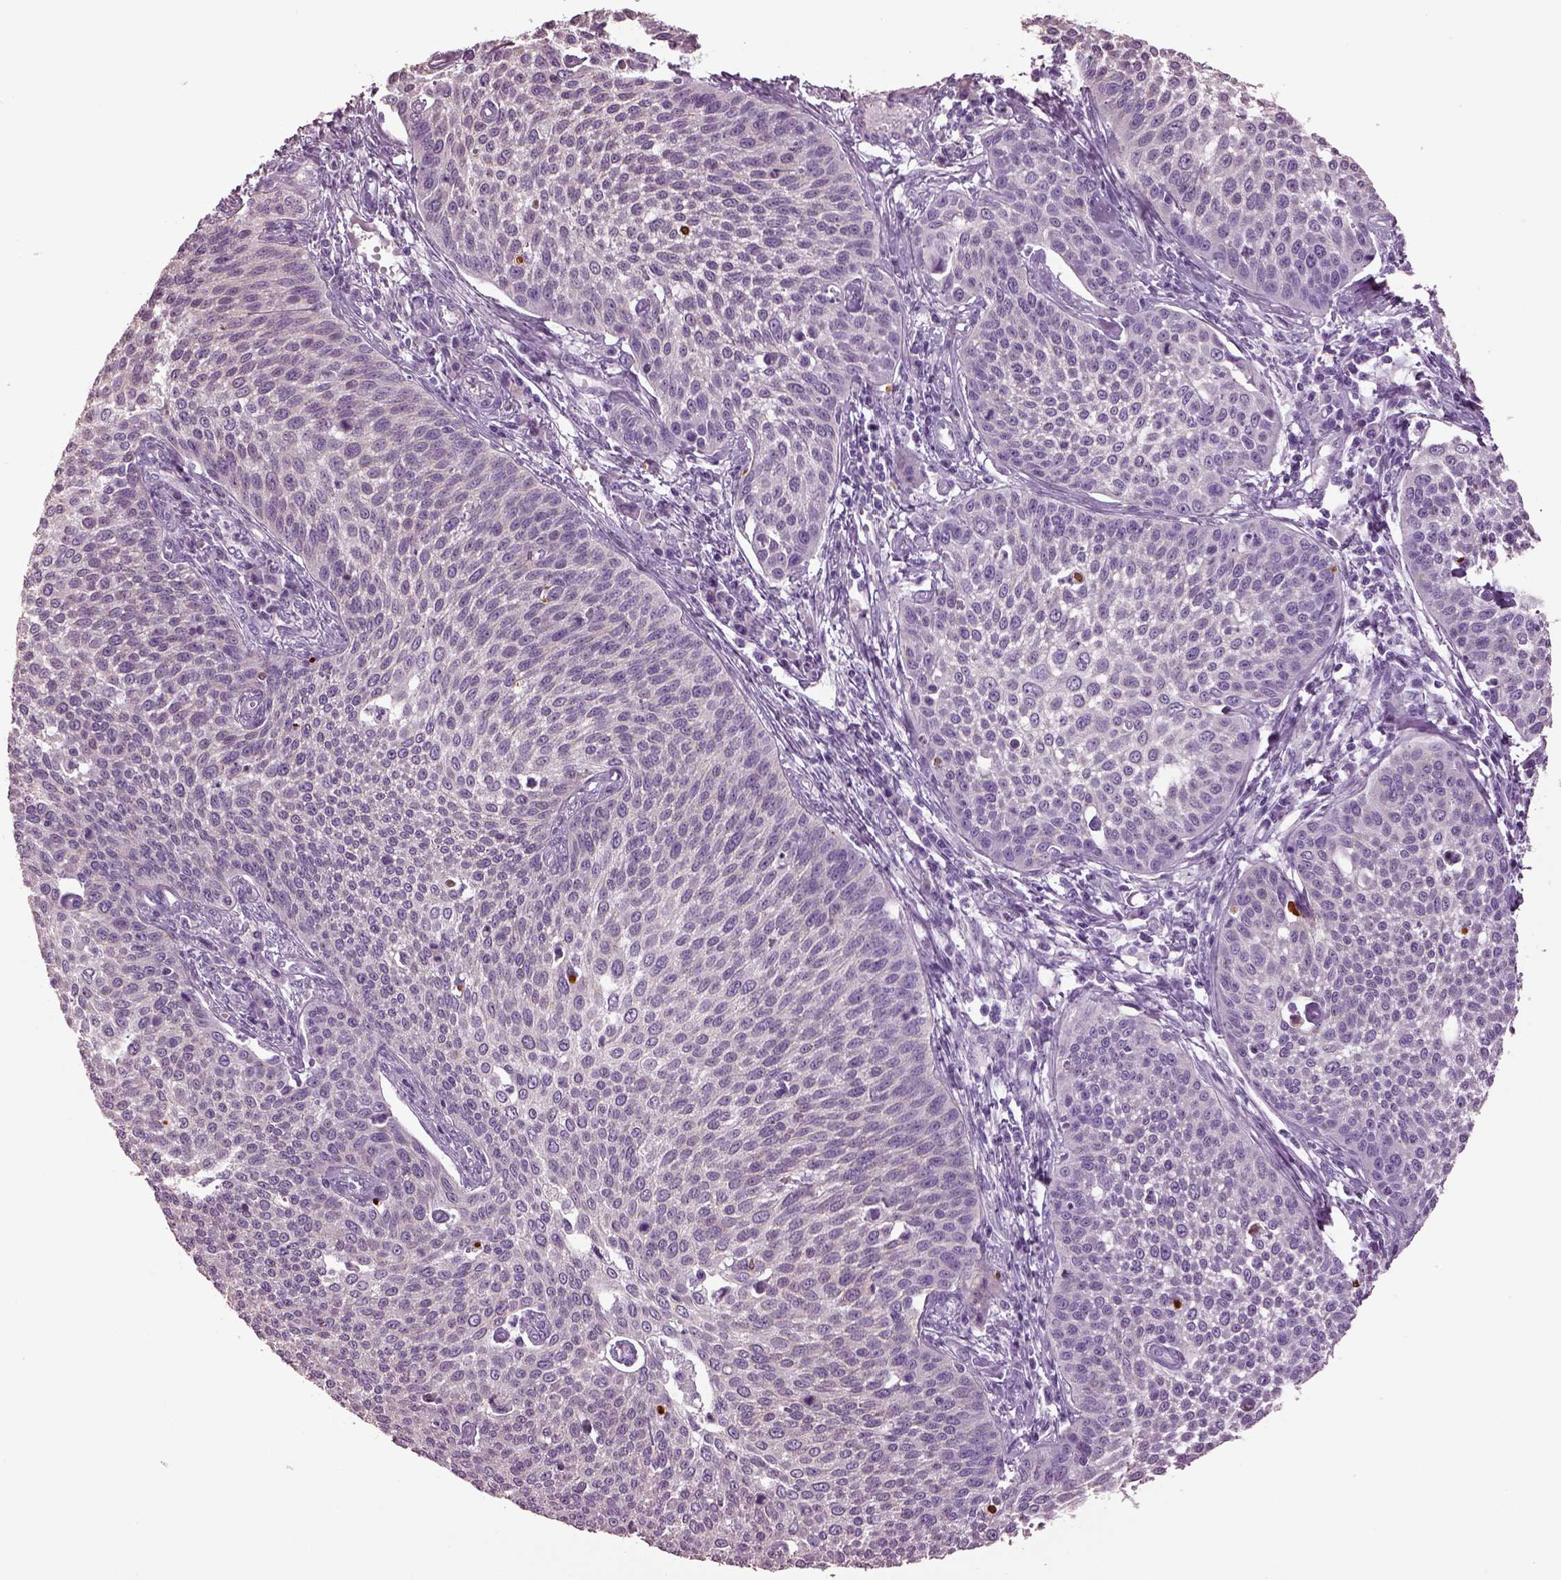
{"staining": {"intensity": "negative", "quantity": "none", "location": "none"}, "tissue": "cervical cancer", "cell_type": "Tumor cells", "image_type": "cancer", "snomed": [{"axis": "morphology", "description": "Squamous cell carcinoma, NOS"}, {"axis": "topography", "description": "Cervix"}], "caption": "Human cervical squamous cell carcinoma stained for a protein using immunohistochemistry demonstrates no staining in tumor cells.", "gene": "GUCA1A", "patient": {"sex": "female", "age": 34}}